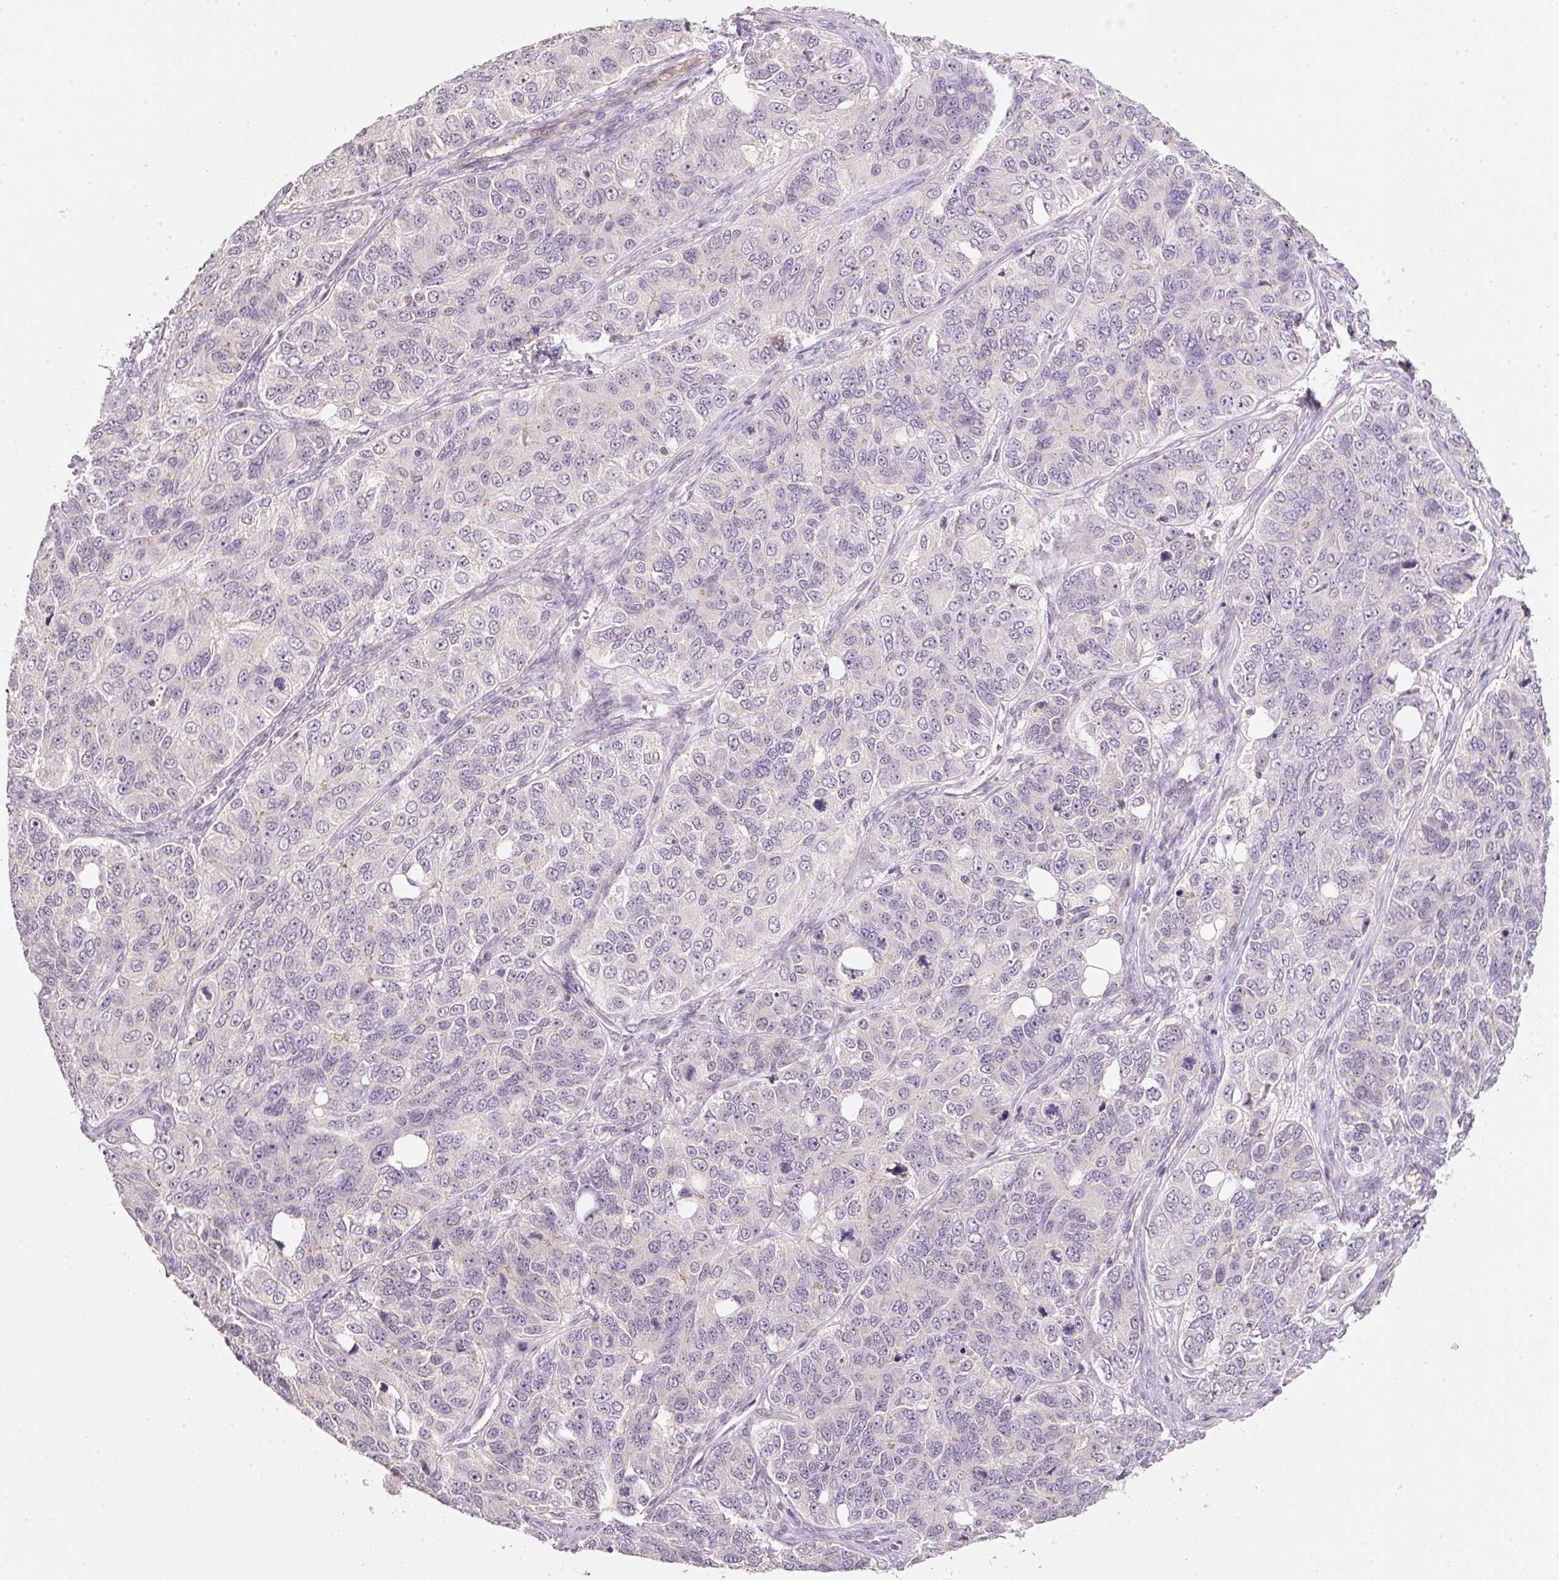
{"staining": {"intensity": "negative", "quantity": "none", "location": "none"}, "tissue": "ovarian cancer", "cell_type": "Tumor cells", "image_type": "cancer", "snomed": [{"axis": "morphology", "description": "Carcinoma, endometroid"}, {"axis": "topography", "description": "Ovary"}], "caption": "Immunohistochemistry of human ovarian endometroid carcinoma demonstrates no expression in tumor cells.", "gene": "TIRAP", "patient": {"sex": "female", "age": 51}}